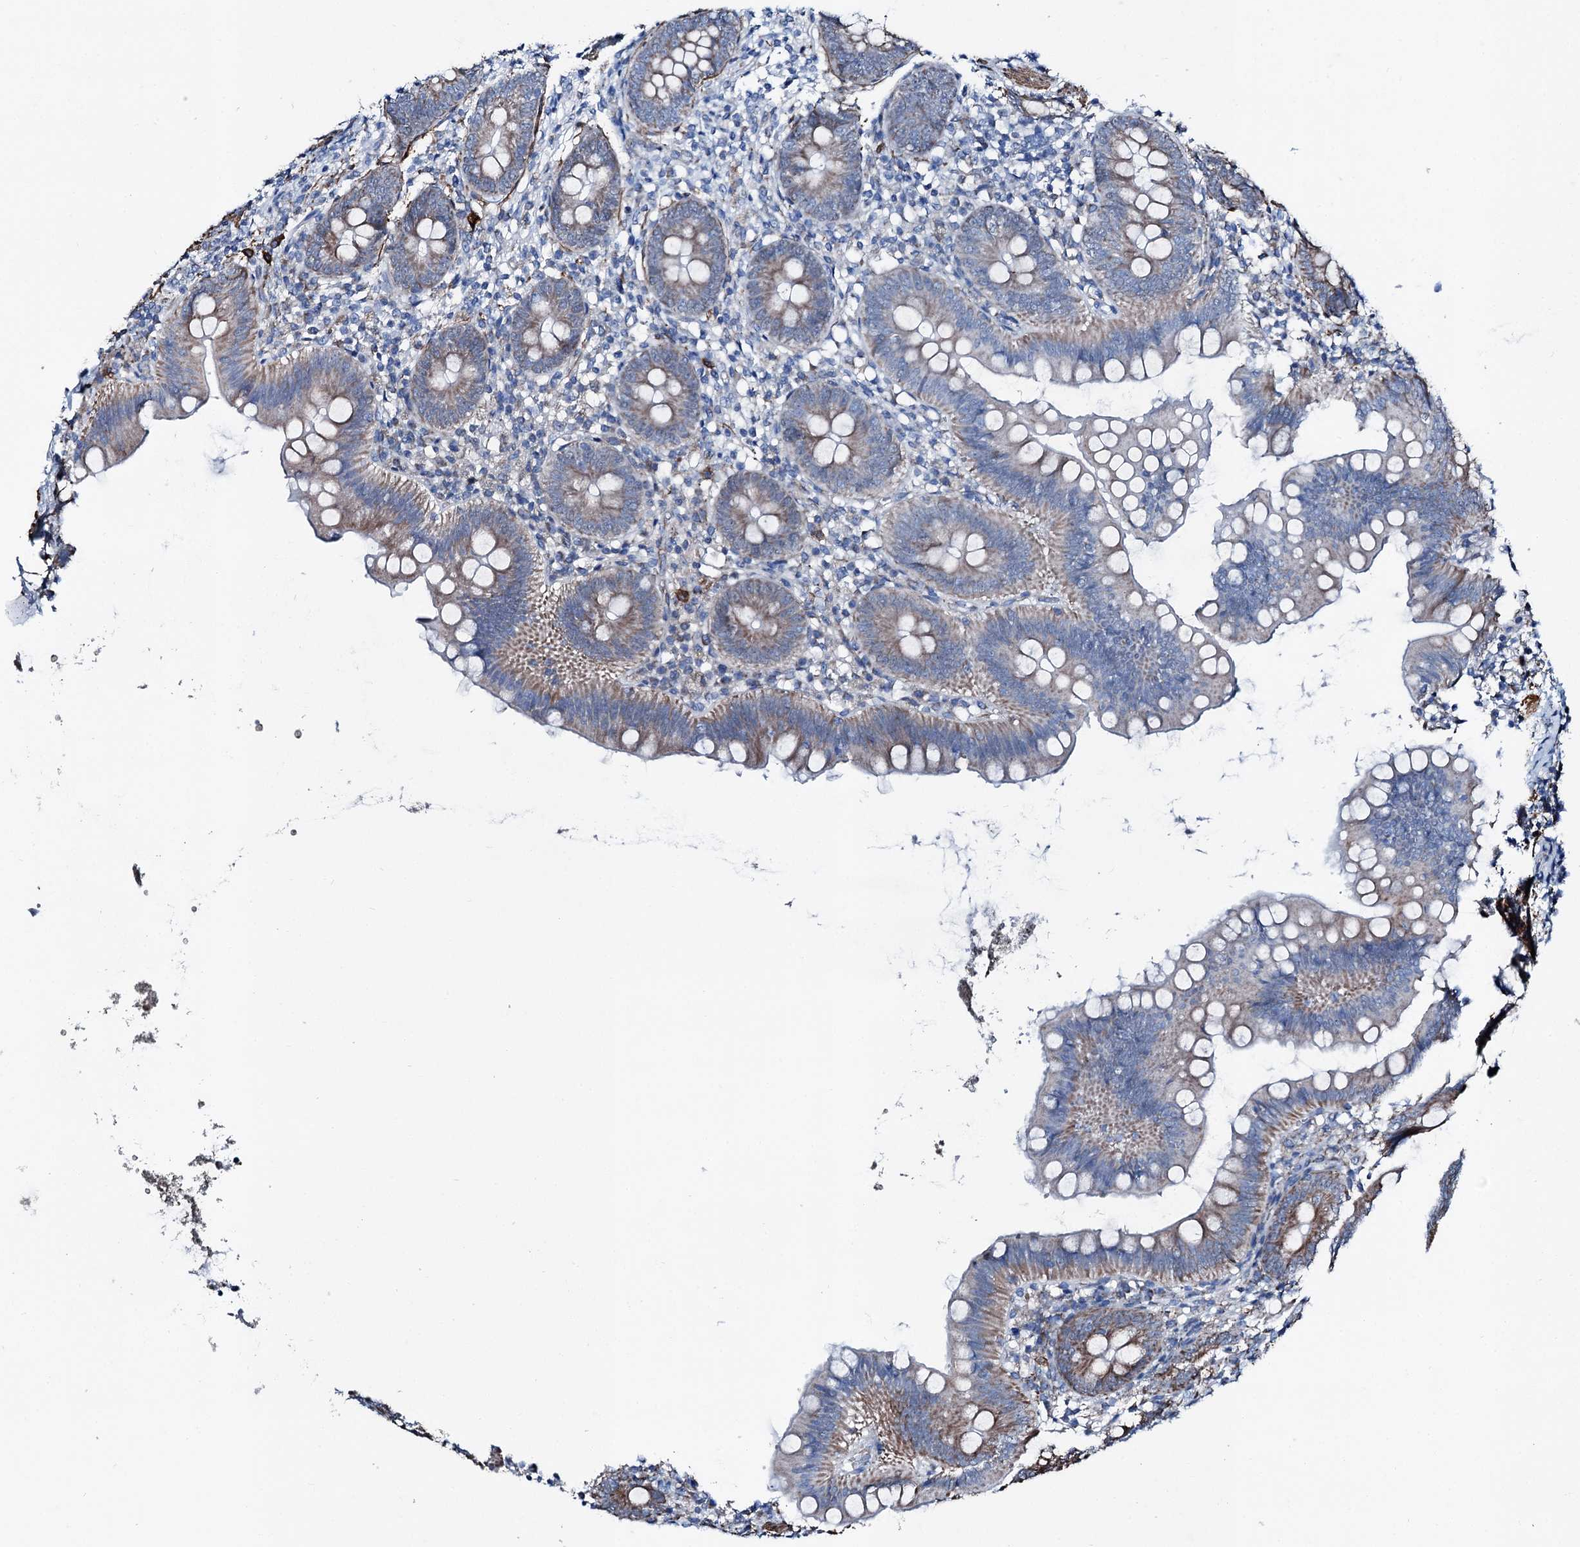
{"staining": {"intensity": "weak", "quantity": "25%-75%", "location": "cytoplasmic/membranous"}, "tissue": "appendix", "cell_type": "Glandular cells", "image_type": "normal", "snomed": [{"axis": "morphology", "description": "Normal tissue, NOS"}, {"axis": "topography", "description": "Appendix"}], "caption": "Brown immunohistochemical staining in normal human appendix demonstrates weak cytoplasmic/membranous staining in about 25%-75% of glandular cells. Nuclei are stained in blue.", "gene": "DDIAS", "patient": {"sex": "female", "age": 62}}